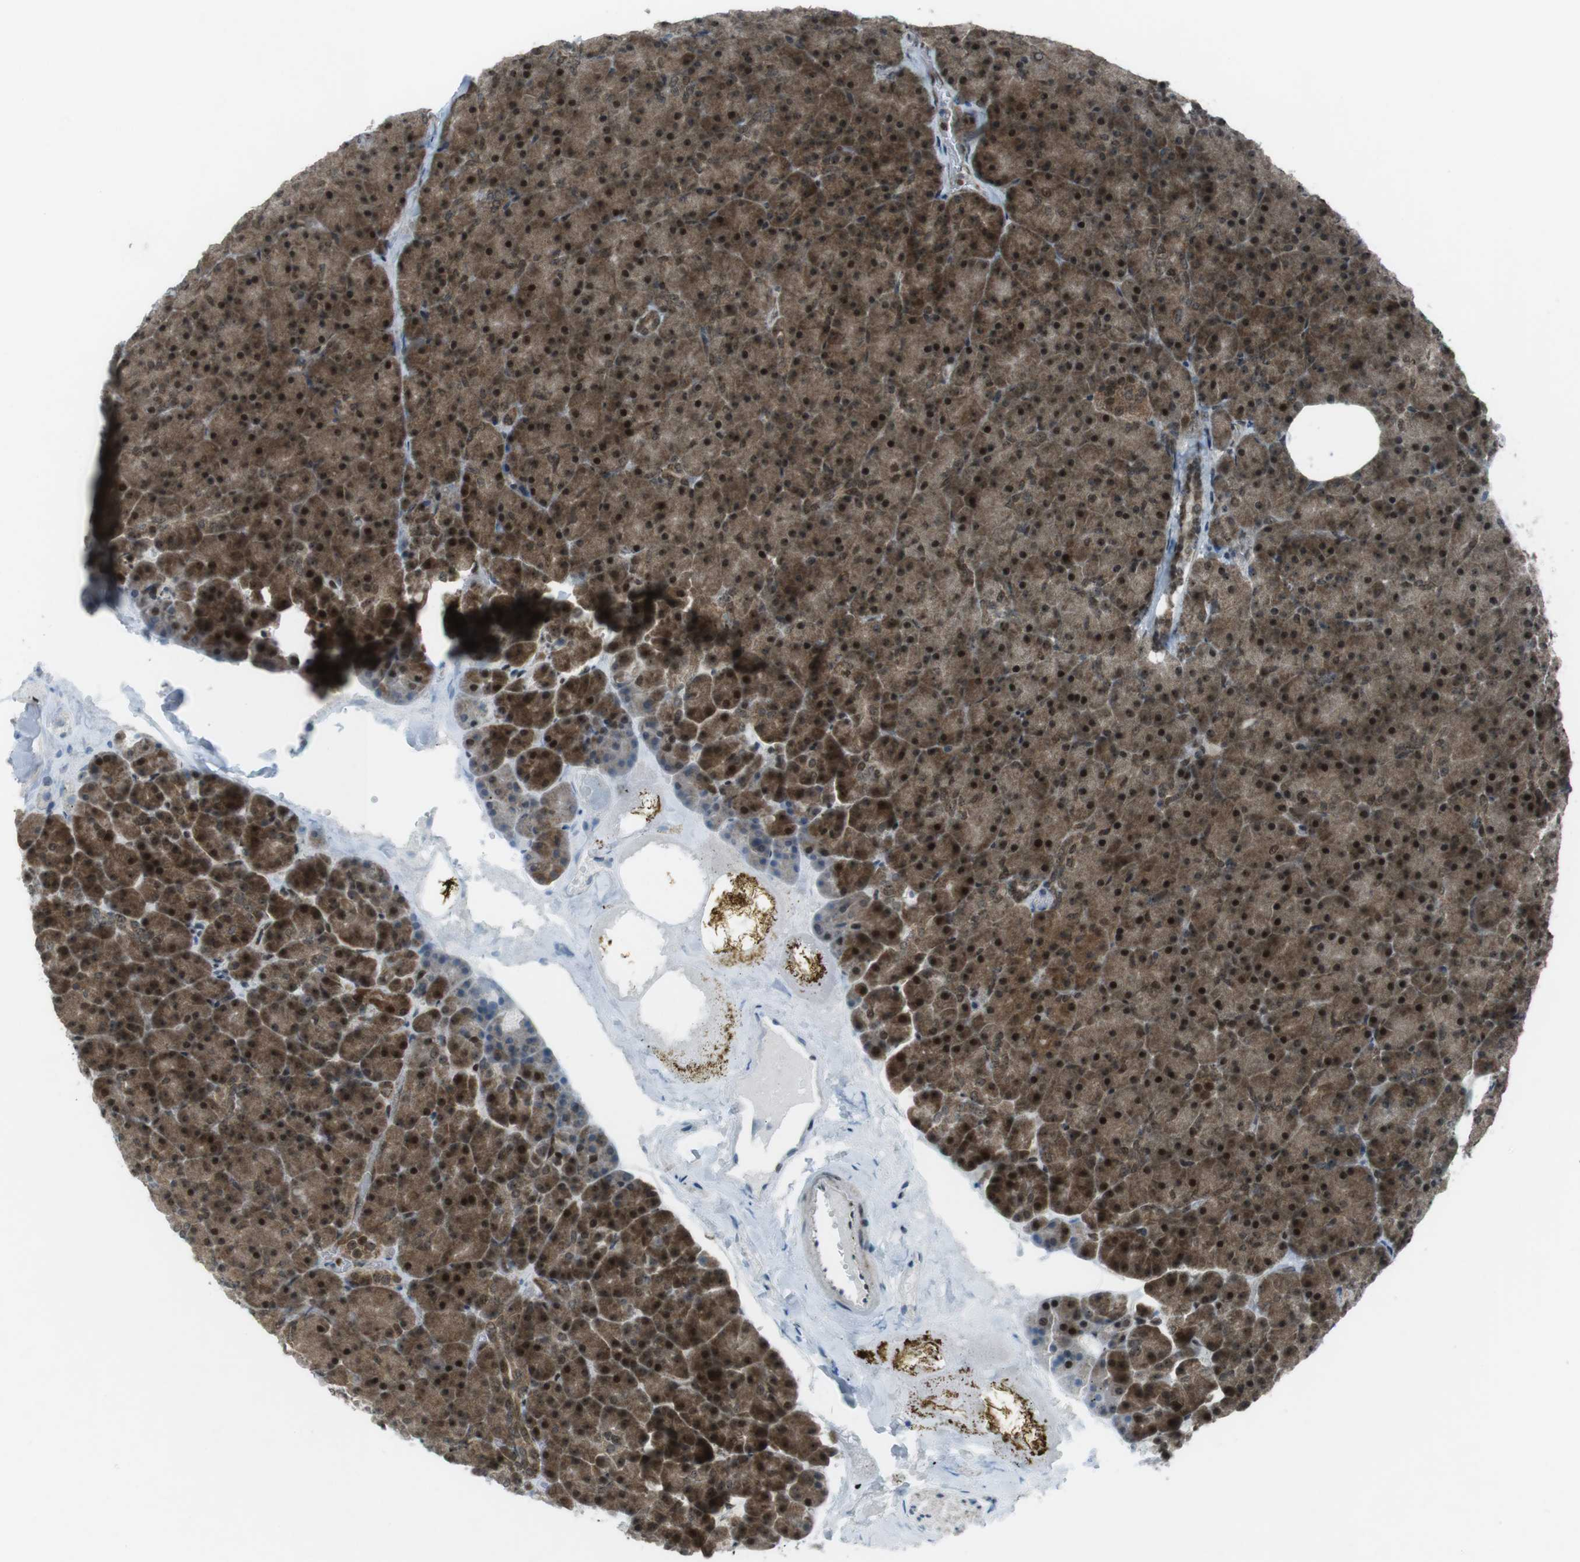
{"staining": {"intensity": "strong", "quantity": ">75%", "location": "cytoplasmic/membranous,nuclear"}, "tissue": "pancreas", "cell_type": "Exocrine glandular cells", "image_type": "normal", "snomed": [{"axis": "morphology", "description": "Normal tissue, NOS"}, {"axis": "topography", "description": "Pancreas"}], "caption": "Protein expression by immunohistochemistry (IHC) reveals strong cytoplasmic/membranous,nuclear expression in approximately >75% of exocrine glandular cells in benign pancreas. The staining is performed using DAB brown chromogen to label protein expression. The nuclei are counter-stained blue using hematoxylin.", "gene": "CSNK1D", "patient": {"sex": "female", "age": 35}}